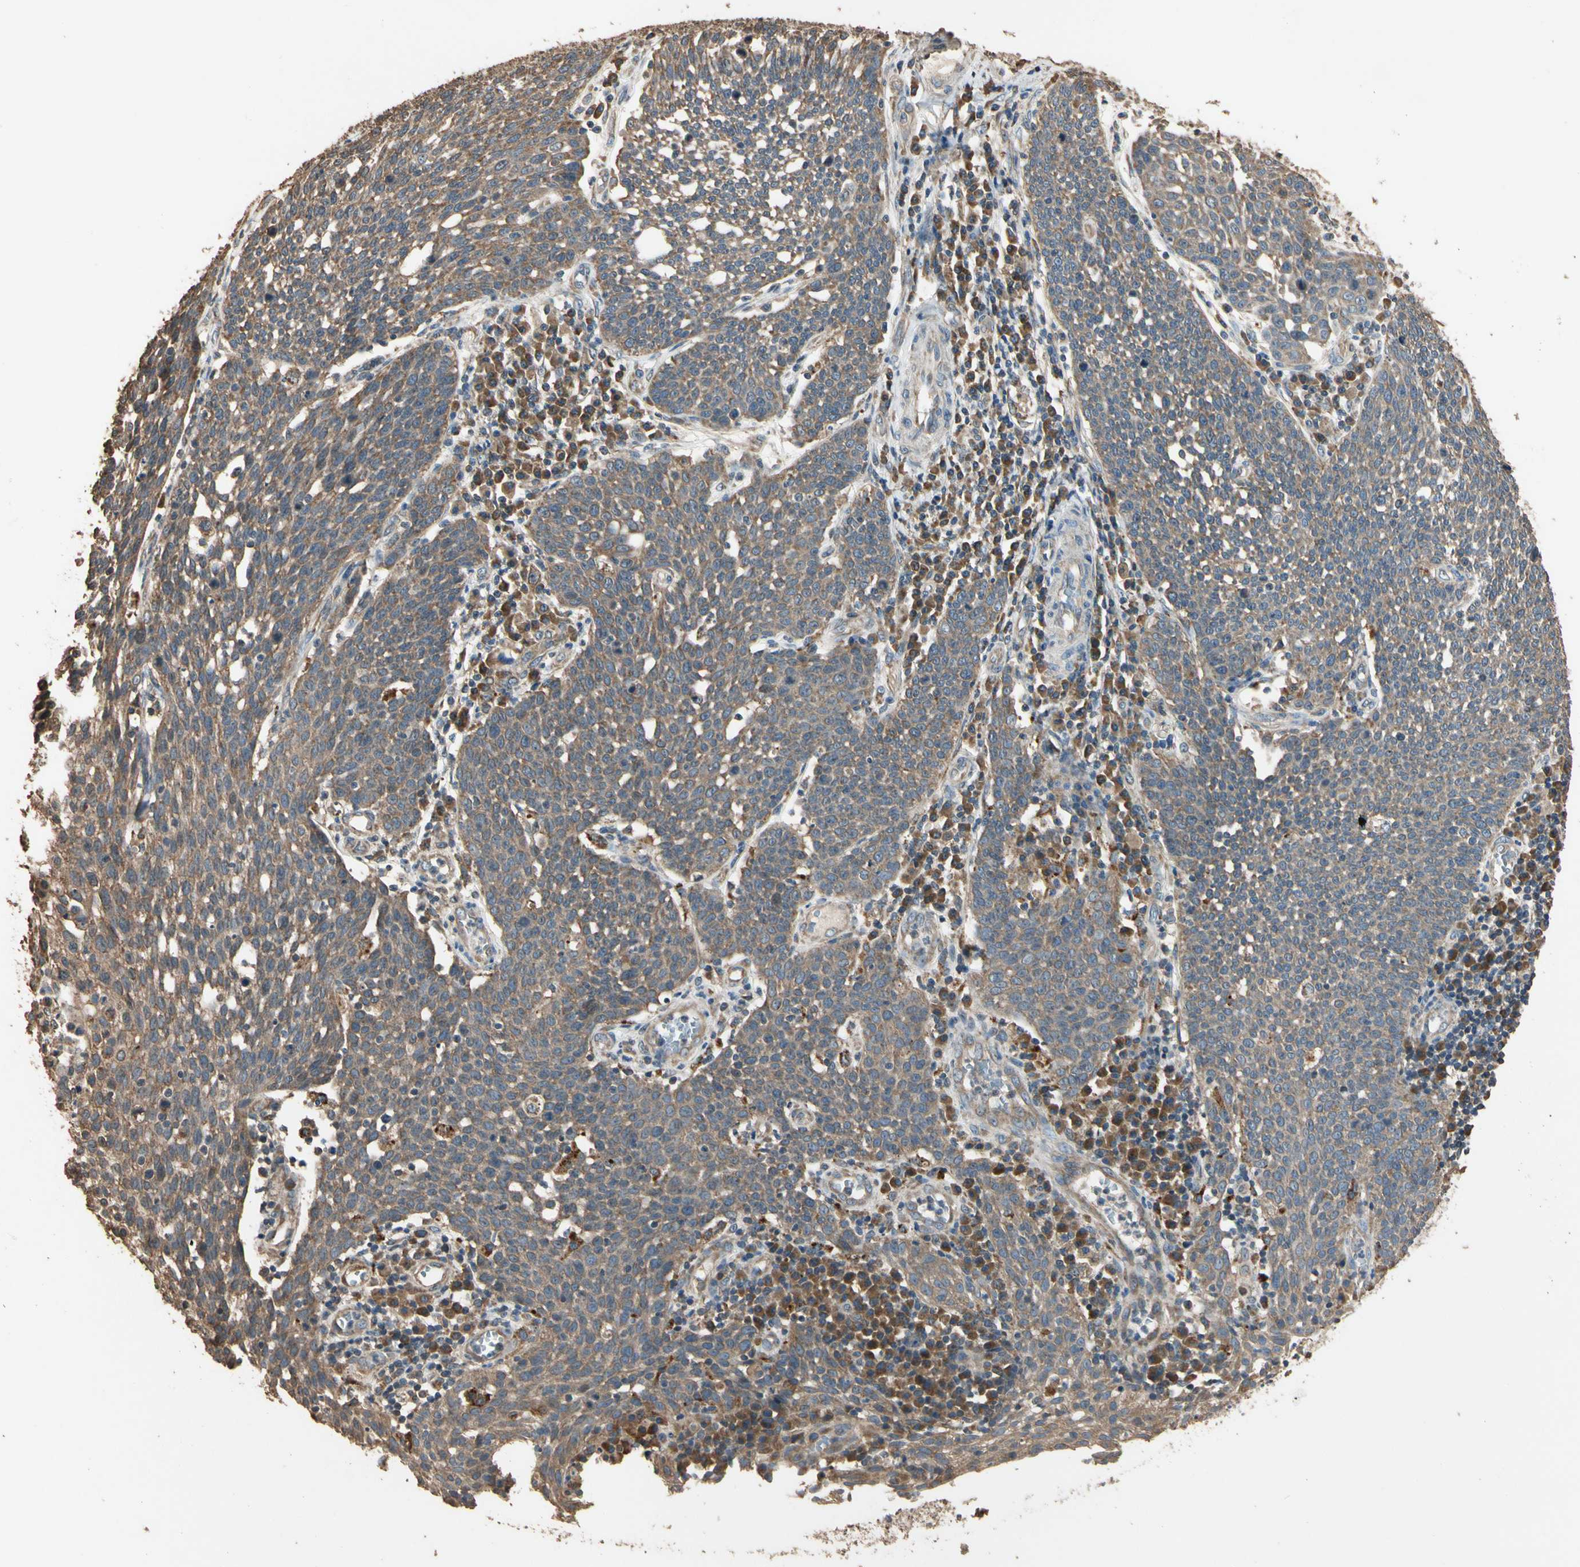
{"staining": {"intensity": "moderate", "quantity": ">75%", "location": "cytoplasmic/membranous"}, "tissue": "cervical cancer", "cell_type": "Tumor cells", "image_type": "cancer", "snomed": [{"axis": "morphology", "description": "Squamous cell carcinoma, NOS"}, {"axis": "topography", "description": "Cervix"}], "caption": "Protein expression analysis of cervical squamous cell carcinoma shows moderate cytoplasmic/membranous positivity in about >75% of tumor cells. The protein of interest is stained brown, and the nuclei are stained in blue (DAB IHC with brightfield microscopy, high magnification).", "gene": "STX18", "patient": {"sex": "female", "age": 34}}